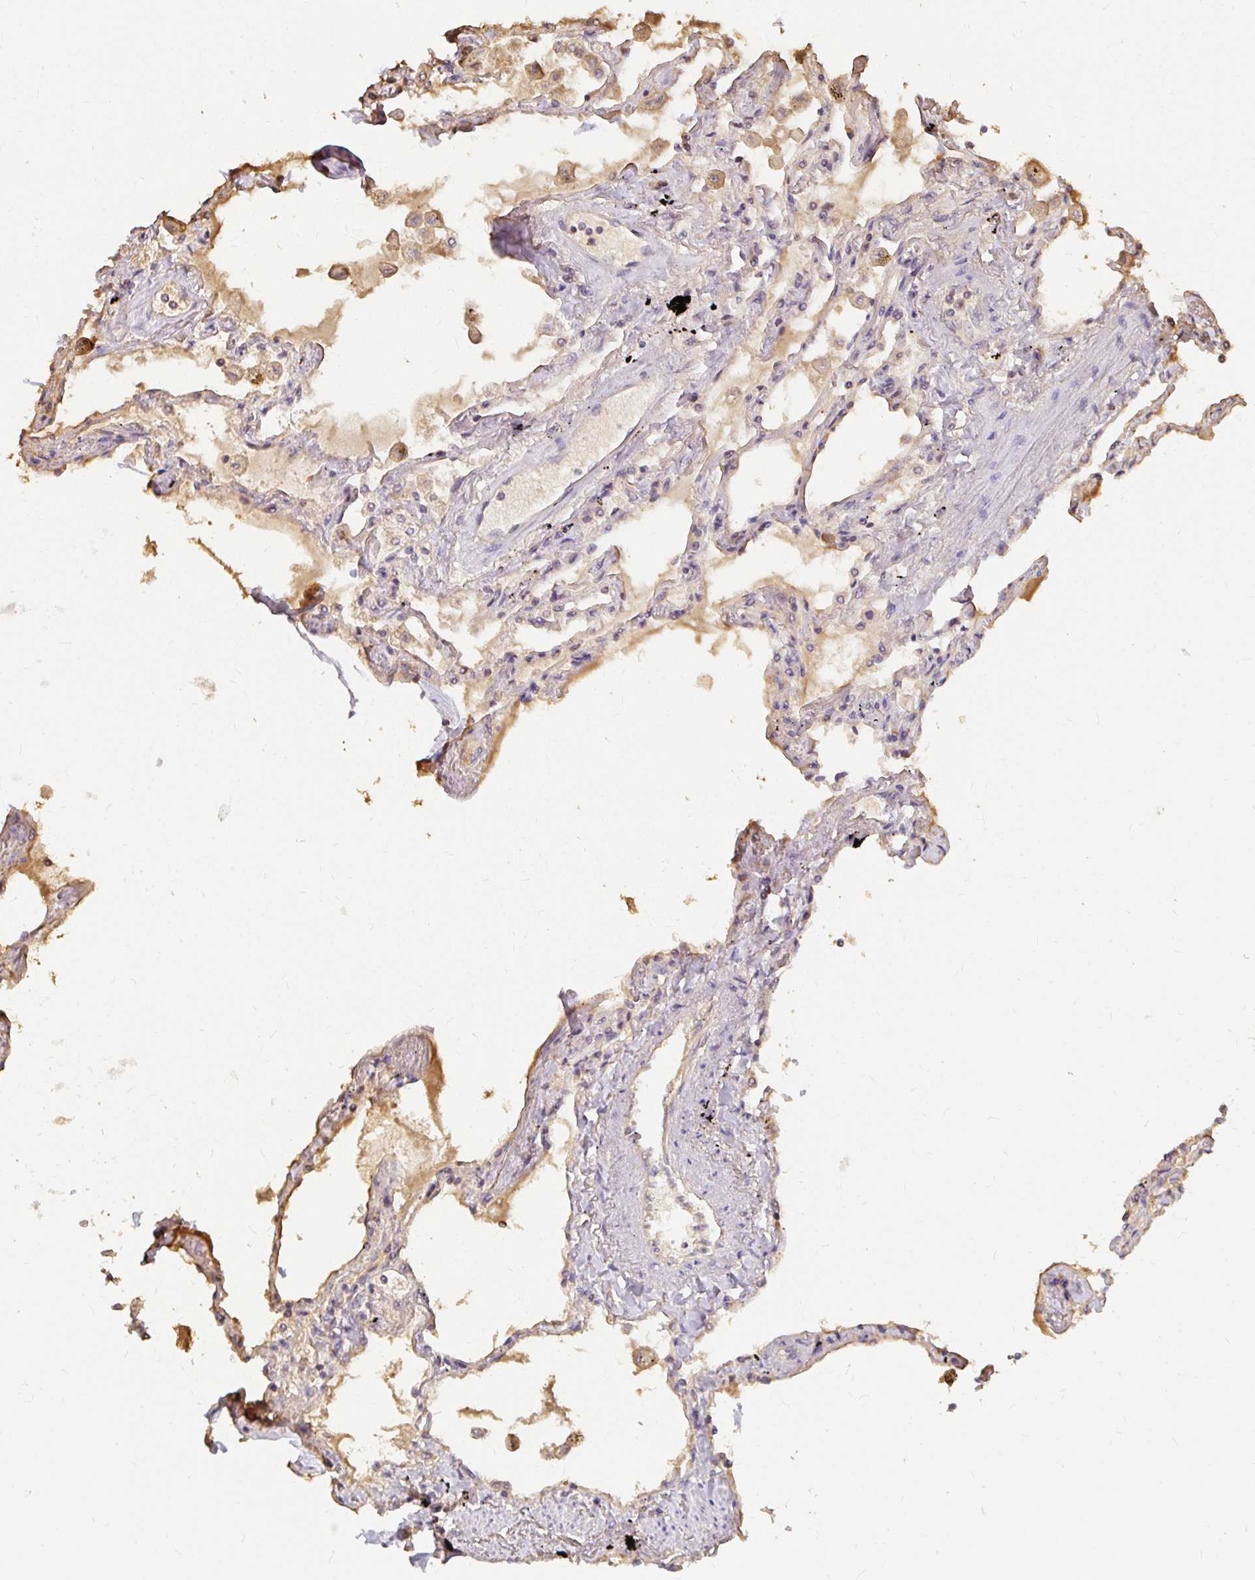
{"staining": {"intensity": "moderate", "quantity": "<25%", "location": "cytoplasmic/membranous"}, "tissue": "lung", "cell_type": "Alveolar cells", "image_type": "normal", "snomed": [{"axis": "morphology", "description": "Normal tissue, NOS"}, {"axis": "morphology", "description": "Adenocarcinoma, NOS"}, {"axis": "topography", "description": "Cartilage tissue"}, {"axis": "topography", "description": "Lung"}], "caption": "A brown stain highlights moderate cytoplasmic/membranous staining of a protein in alveolar cells of normal lung.", "gene": "LOXL4", "patient": {"sex": "female", "age": 67}}